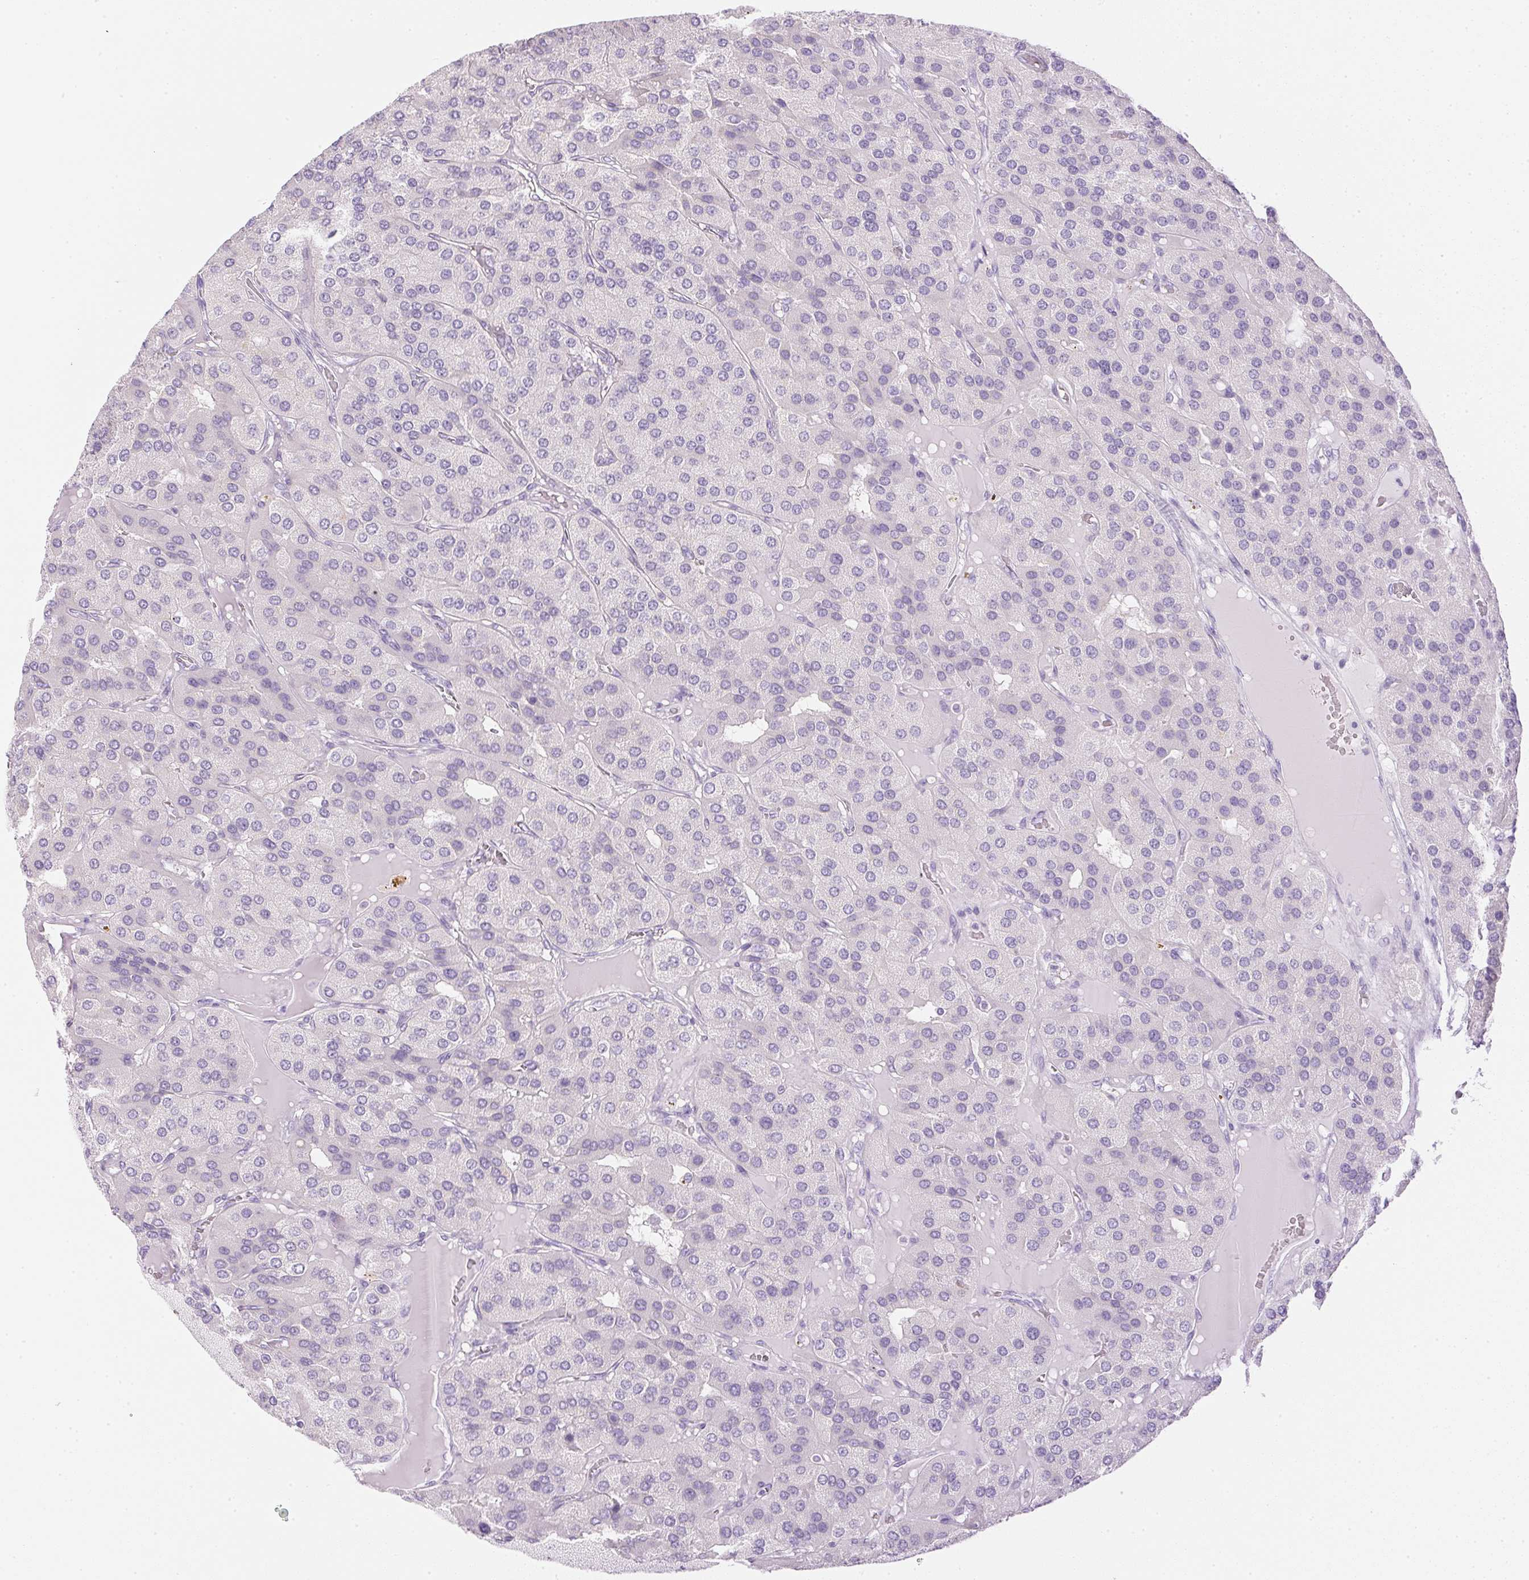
{"staining": {"intensity": "negative", "quantity": "none", "location": "none"}, "tissue": "parathyroid gland", "cell_type": "Glandular cells", "image_type": "normal", "snomed": [{"axis": "morphology", "description": "Normal tissue, NOS"}, {"axis": "morphology", "description": "Adenoma, NOS"}, {"axis": "topography", "description": "Parathyroid gland"}], "caption": "IHC image of unremarkable human parathyroid gland stained for a protein (brown), which shows no expression in glandular cells.", "gene": "ATP6V1G3", "patient": {"sex": "female", "age": 86}}